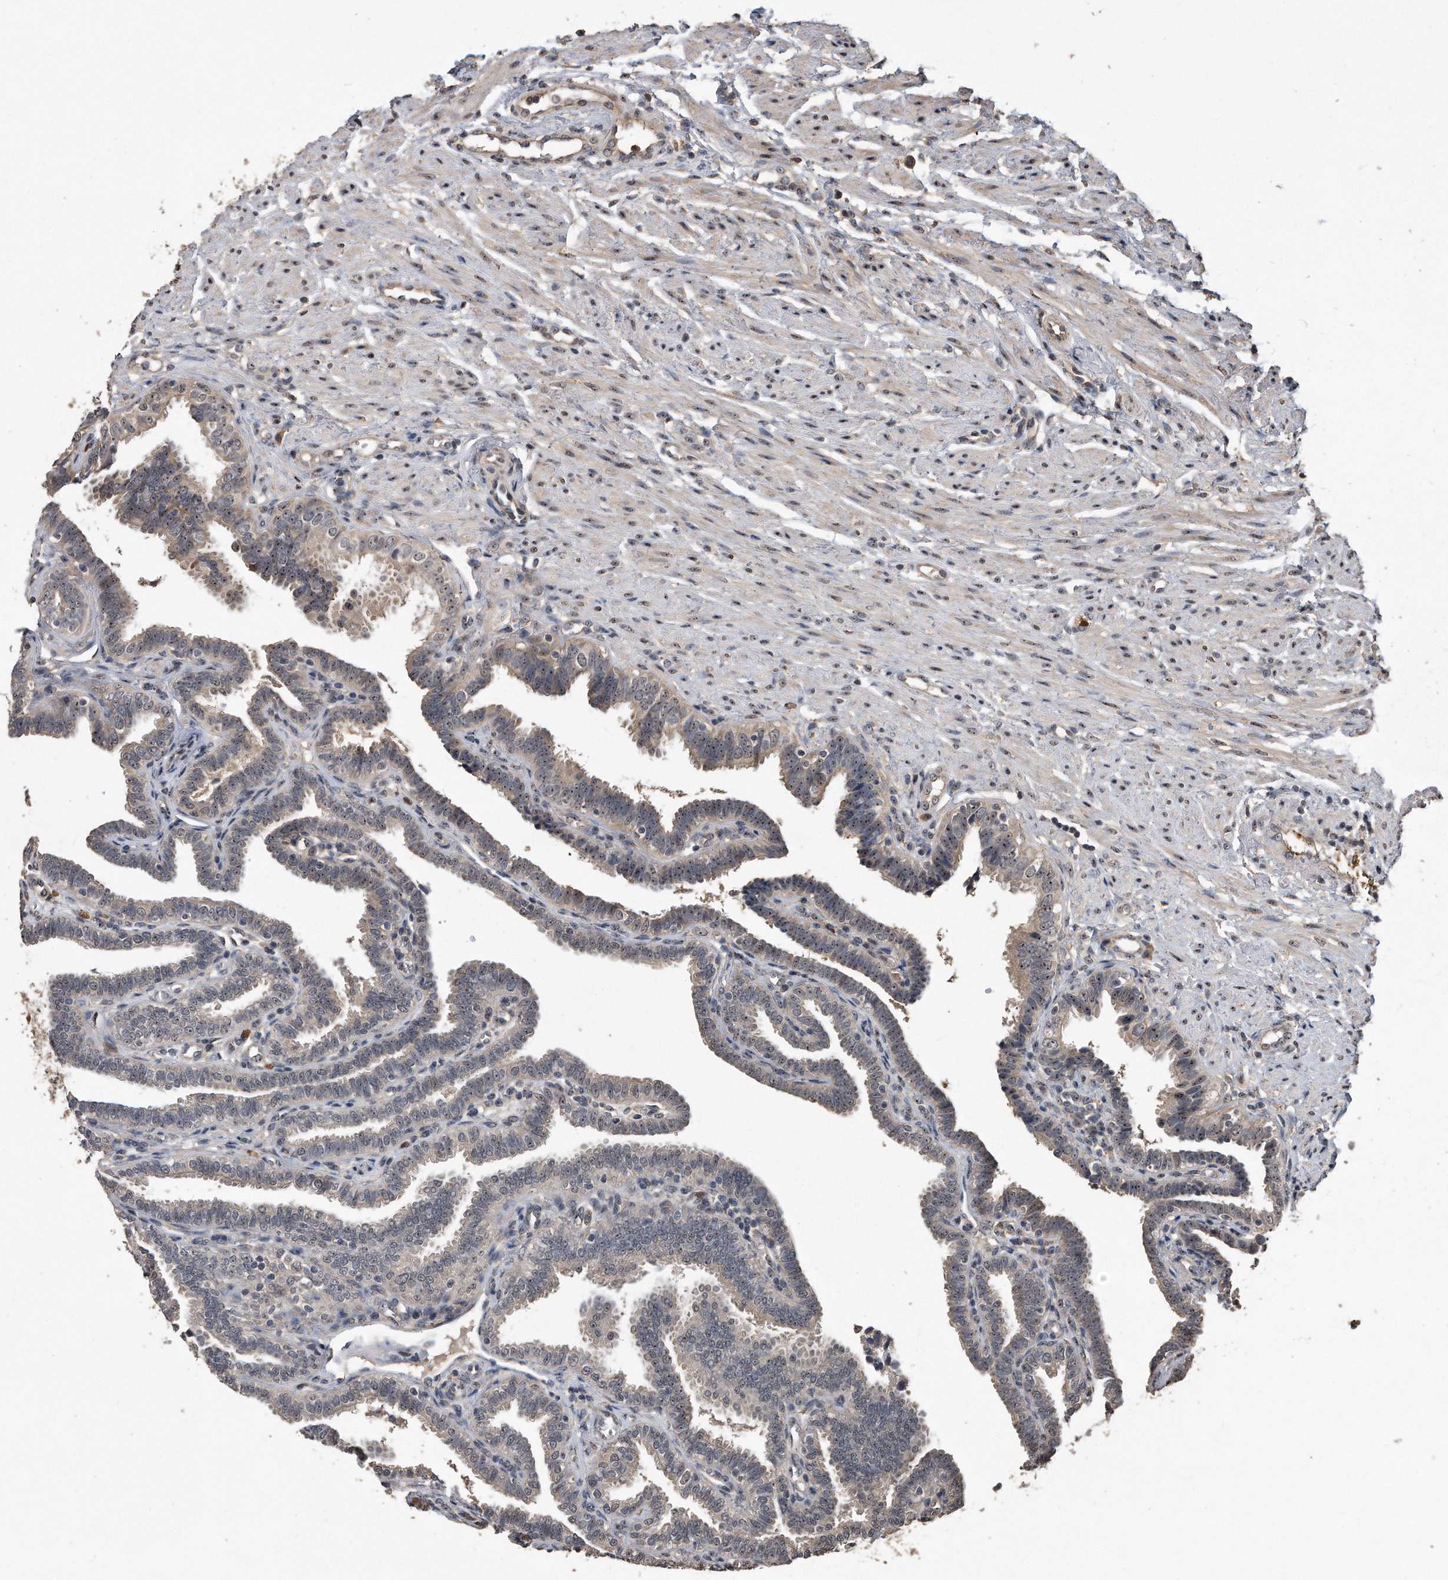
{"staining": {"intensity": "moderate", "quantity": "25%-75%", "location": "cytoplasmic/membranous,nuclear"}, "tissue": "fallopian tube", "cell_type": "Glandular cells", "image_type": "normal", "snomed": [{"axis": "morphology", "description": "Normal tissue, NOS"}, {"axis": "topography", "description": "Fallopian tube"}], "caption": "Approximately 25%-75% of glandular cells in unremarkable human fallopian tube display moderate cytoplasmic/membranous,nuclear protein staining as visualized by brown immunohistochemical staining.", "gene": "PELO", "patient": {"sex": "female", "age": 39}}